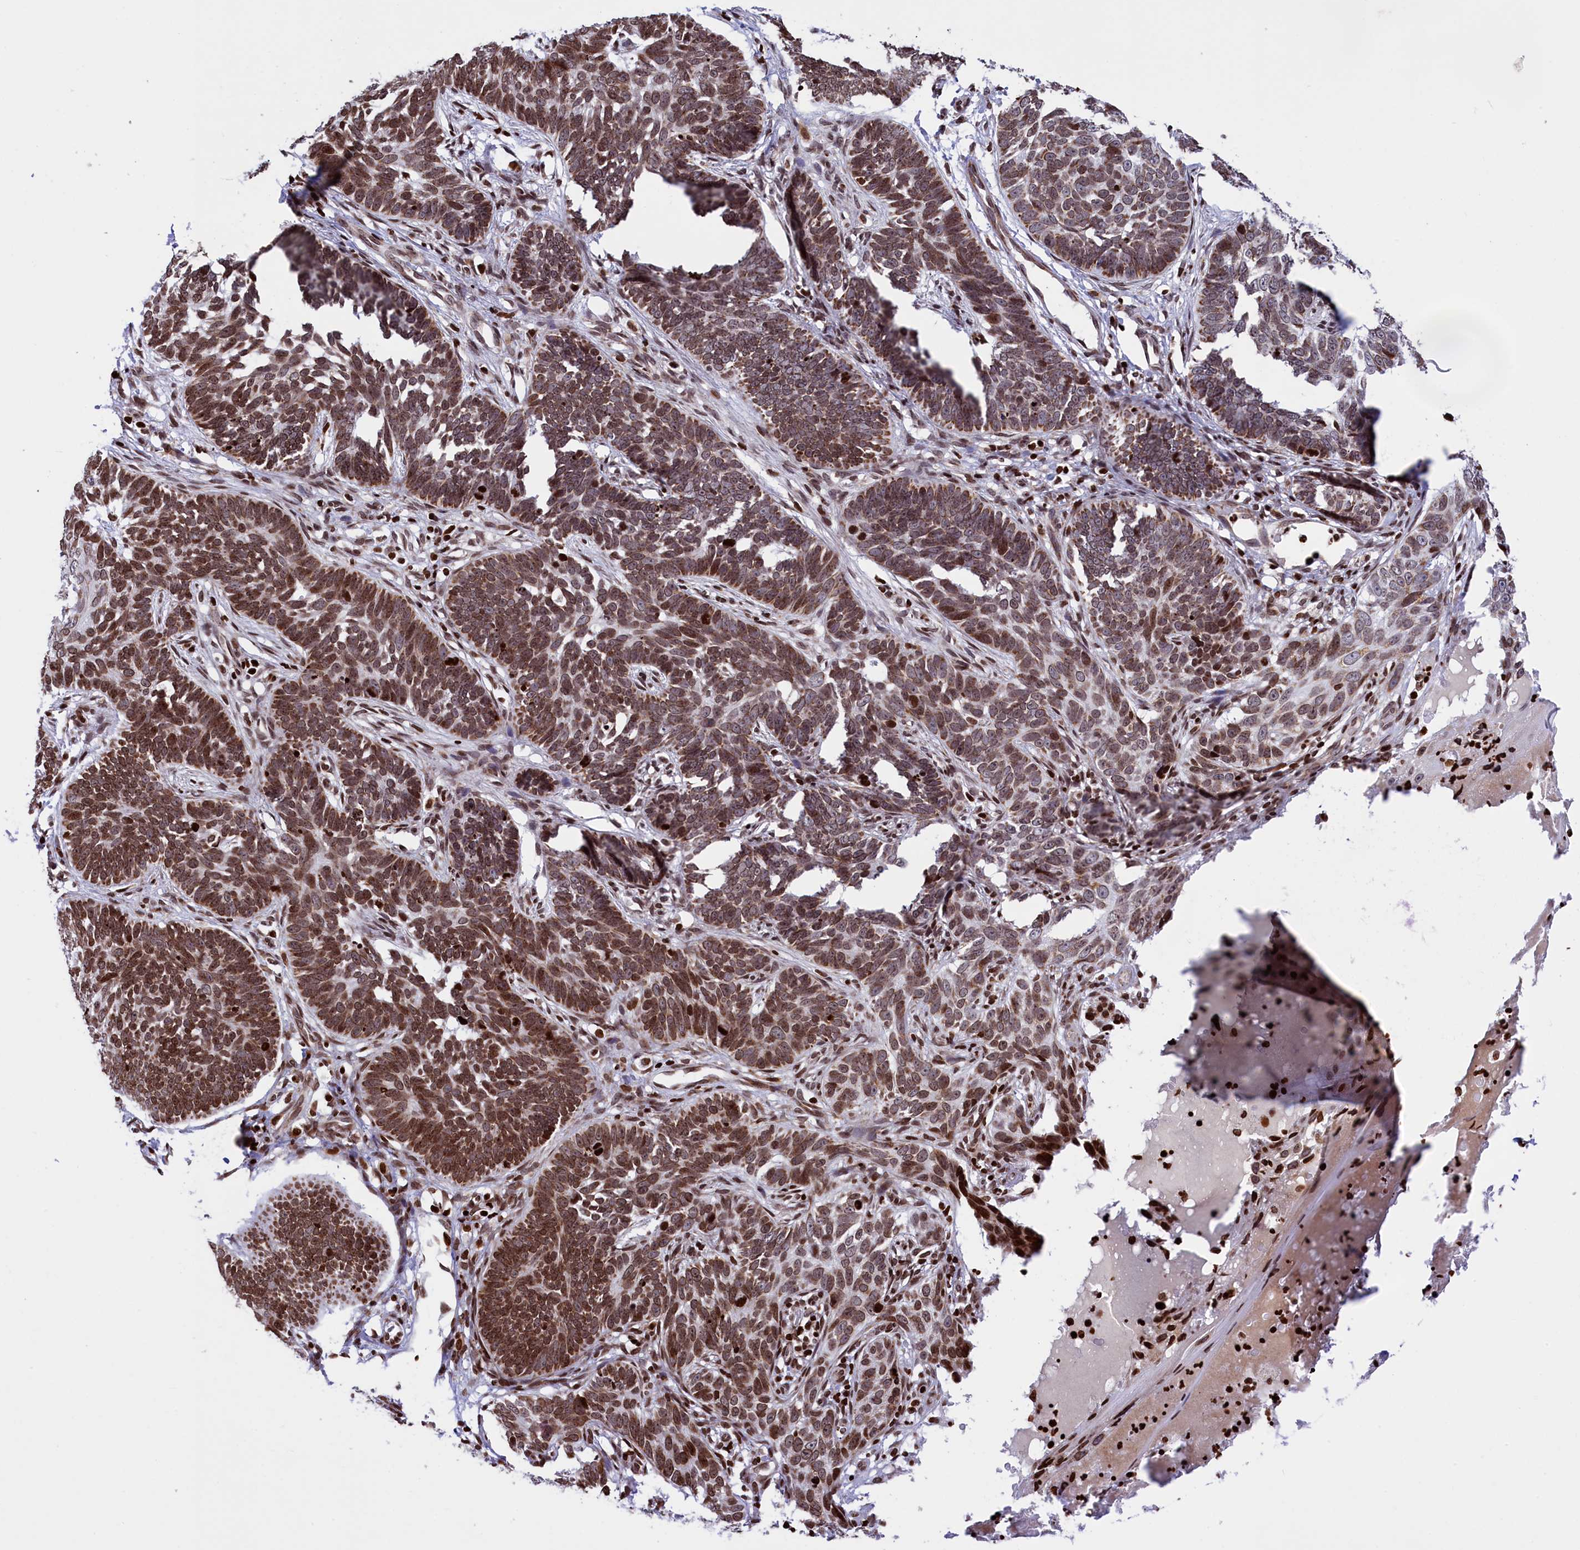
{"staining": {"intensity": "moderate", "quantity": ">75%", "location": "cytoplasmic/membranous,nuclear"}, "tissue": "skin cancer", "cell_type": "Tumor cells", "image_type": "cancer", "snomed": [{"axis": "morphology", "description": "Normal tissue, NOS"}, {"axis": "morphology", "description": "Basal cell carcinoma"}, {"axis": "topography", "description": "Skin"}], "caption": "Immunohistochemical staining of human basal cell carcinoma (skin) reveals moderate cytoplasmic/membranous and nuclear protein positivity in approximately >75% of tumor cells.", "gene": "TIMM29", "patient": {"sex": "male", "age": 77}}